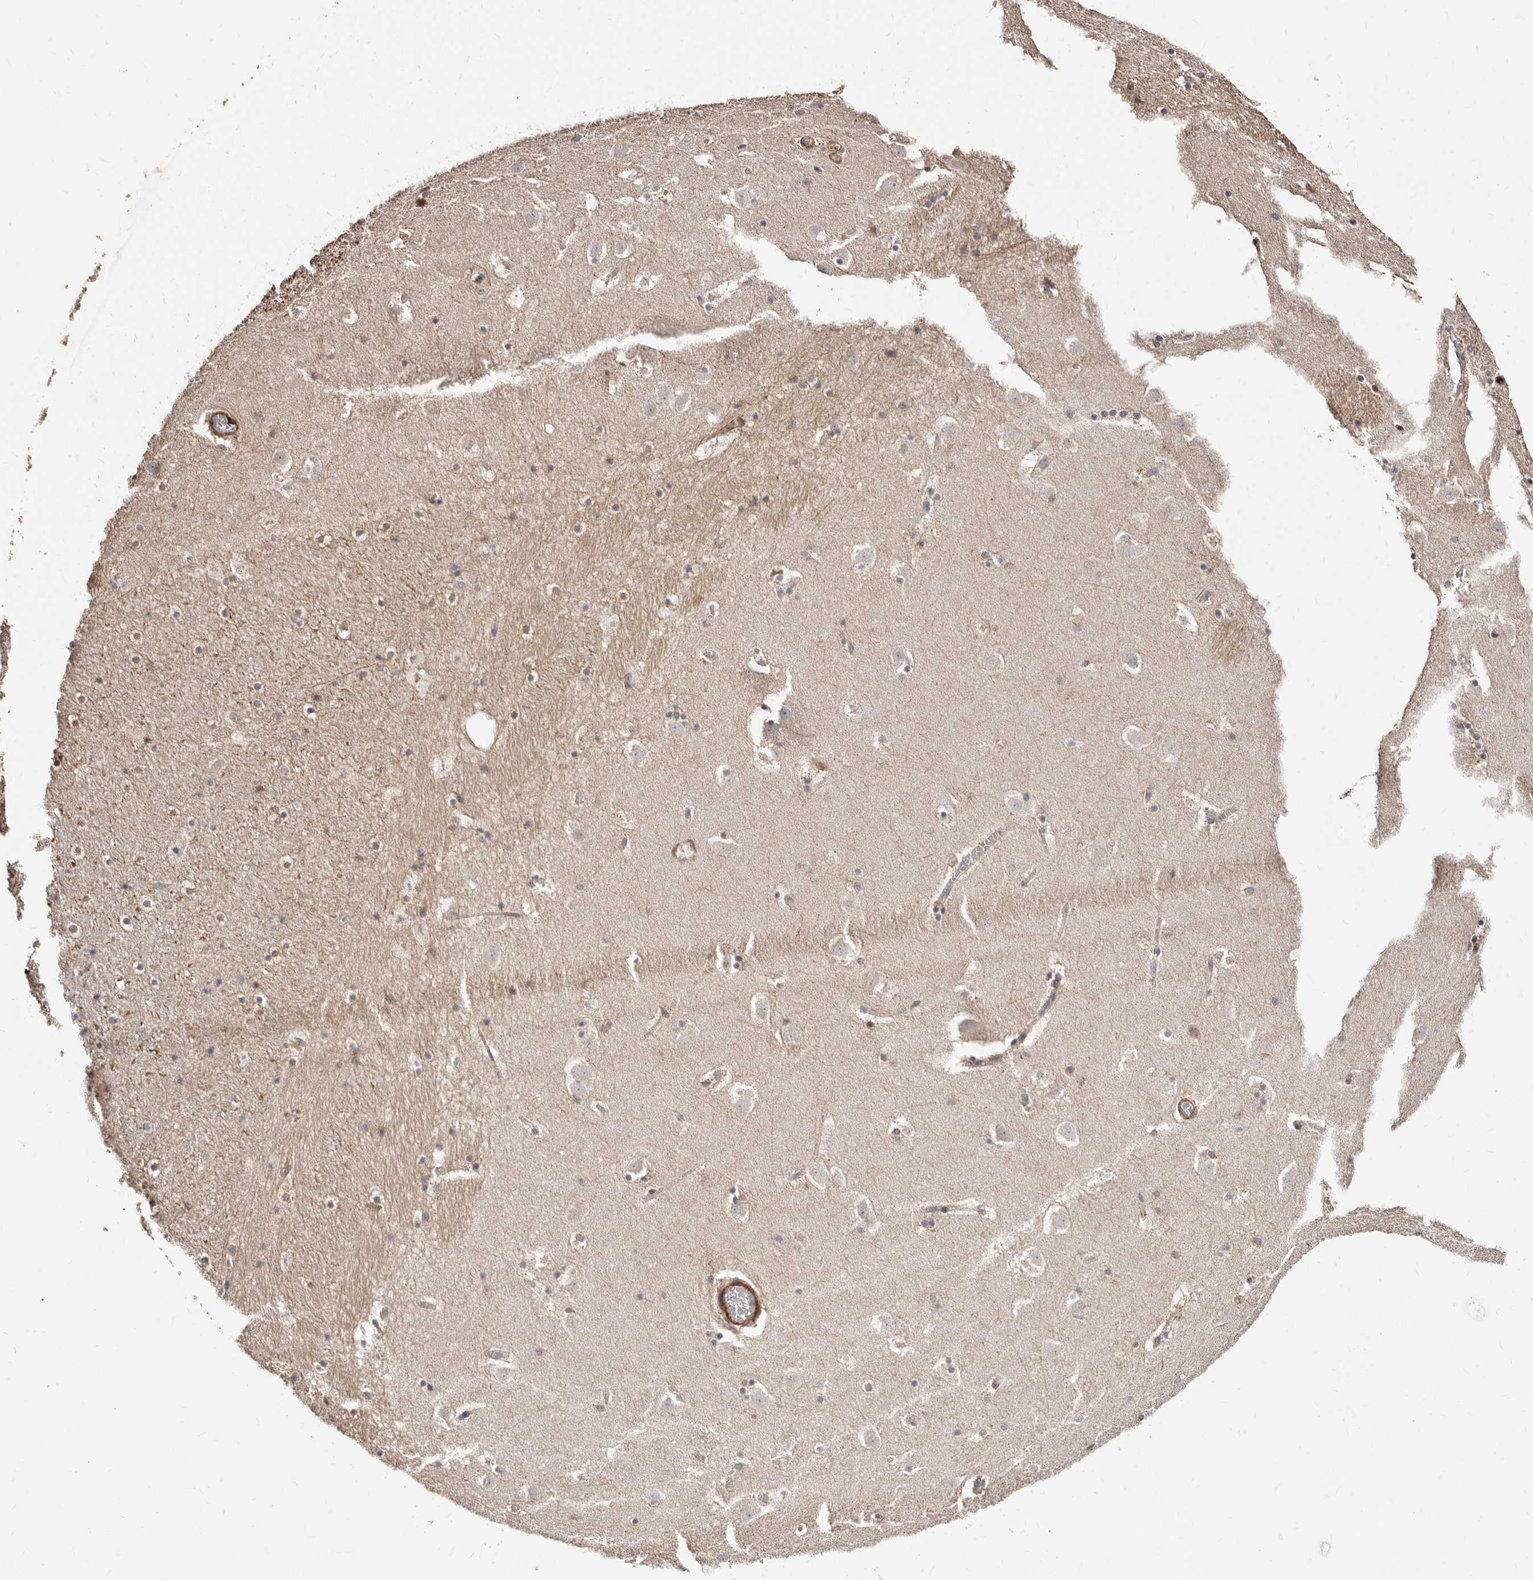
{"staining": {"intensity": "weak", "quantity": "<25%", "location": "cytoplasmic/membranous"}, "tissue": "caudate", "cell_type": "Glial cells", "image_type": "normal", "snomed": [{"axis": "morphology", "description": "Normal tissue, NOS"}, {"axis": "topography", "description": "Lateral ventricle wall"}], "caption": "High power microscopy histopathology image of an immunohistochemistry (IHC) image of normal caudate, revealing no significant expression in glial cells.", "gene": "APOL6", "patient": {"sex": "male", "age": 45}}